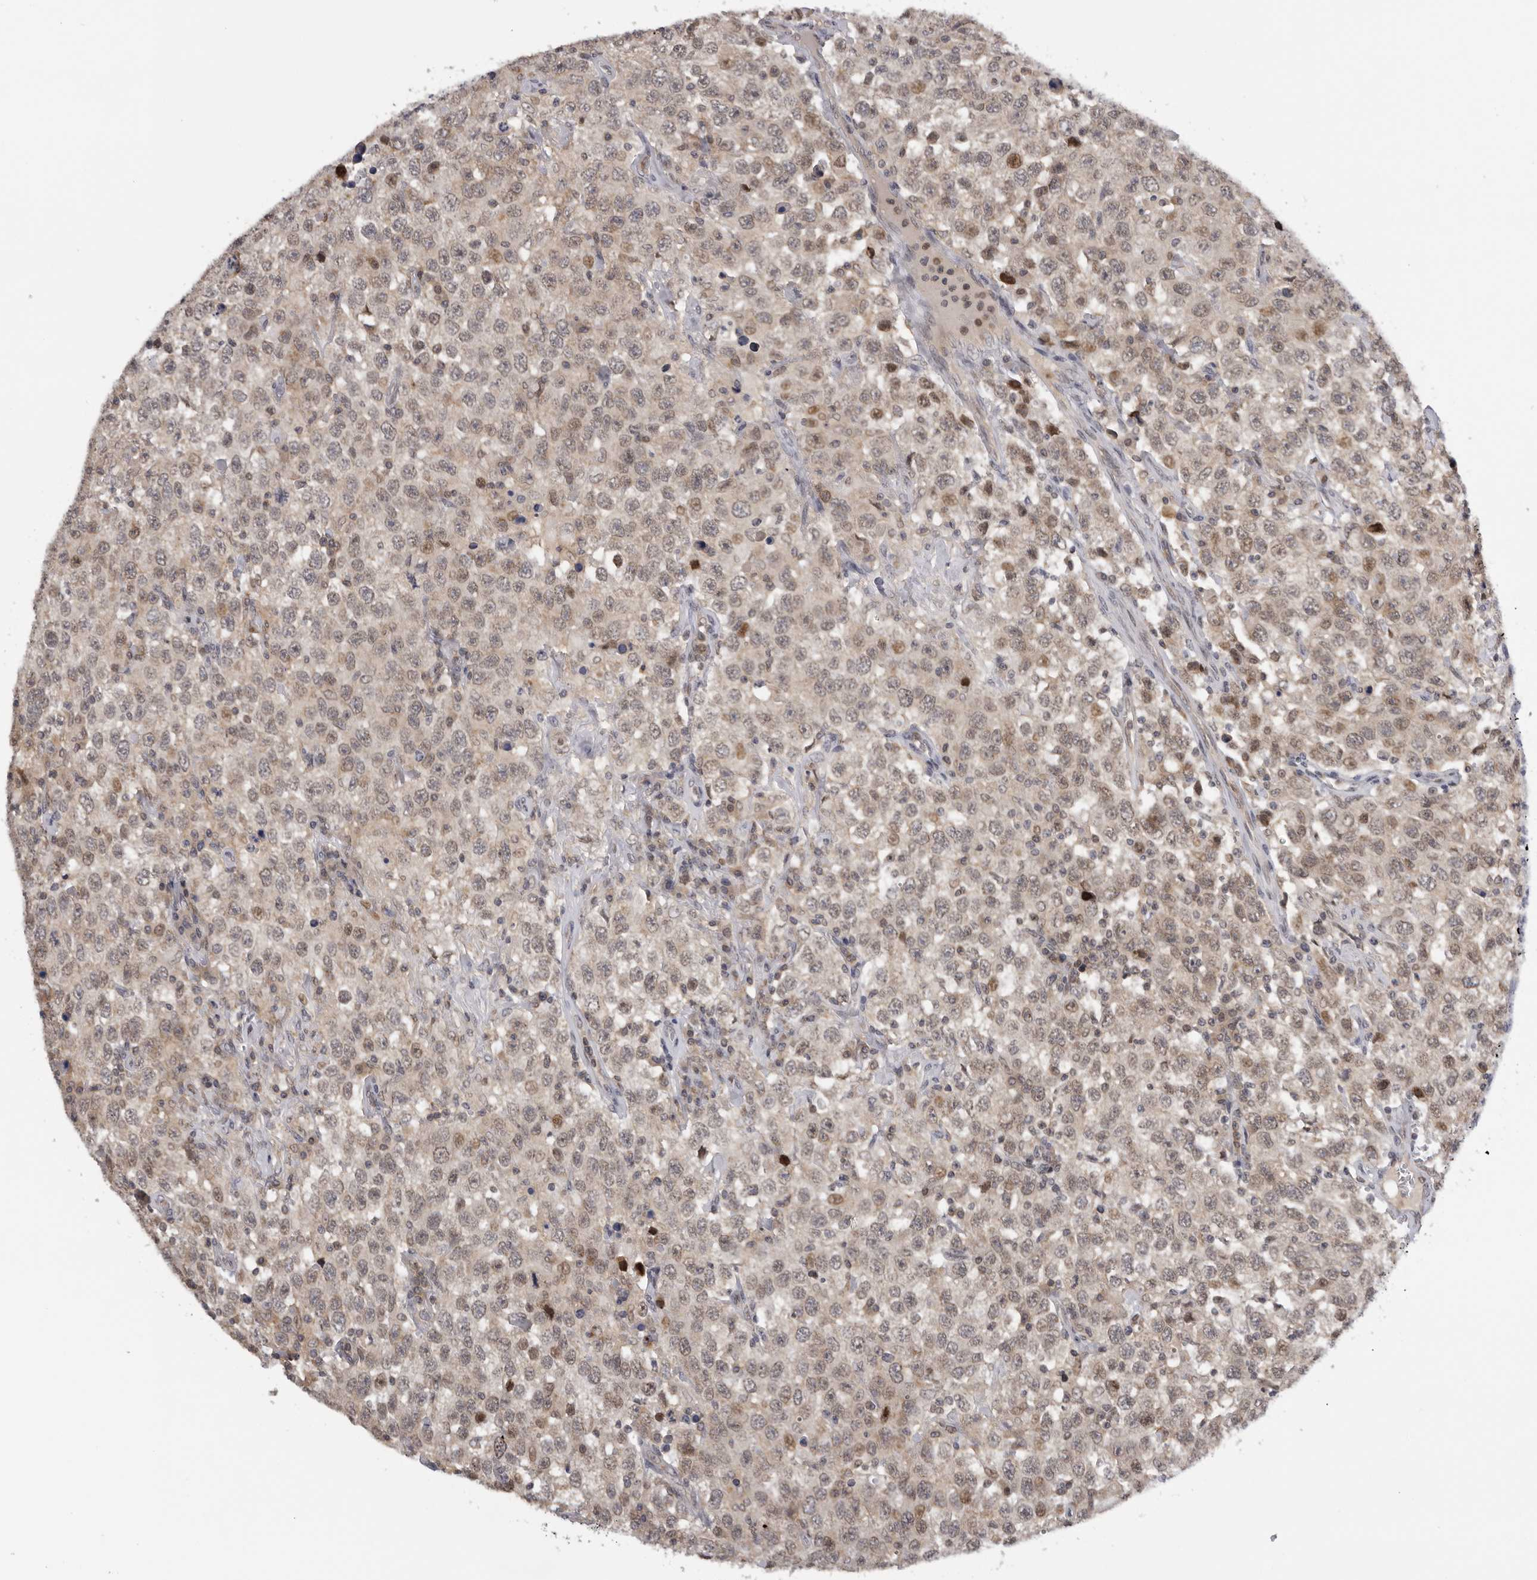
{"staining": {"intensity": "weak", "quantity": ">75%", "location": "cytoplasmic/membranous,nuclear"}, "tissue": "testis cancer", "cell_type": "Tumor cells", "image_type": "cancer", "snomed": [{"axis": "morphology", "description": "Seminoma, NOS"}, {"axis": "topography", "description": "Testis"}], "caption": "Immunohistochemistry (DAB) staining of human testis cancer (seminoma) shows weak cytoplasmic/membranous and nuclear protein positivity in about >75% of tumor cells. (DAB = brown stain, brightfield microscopy at high magnification).", "gene": "KIF2B", "patient": {"sex": "male", "age": 41}}